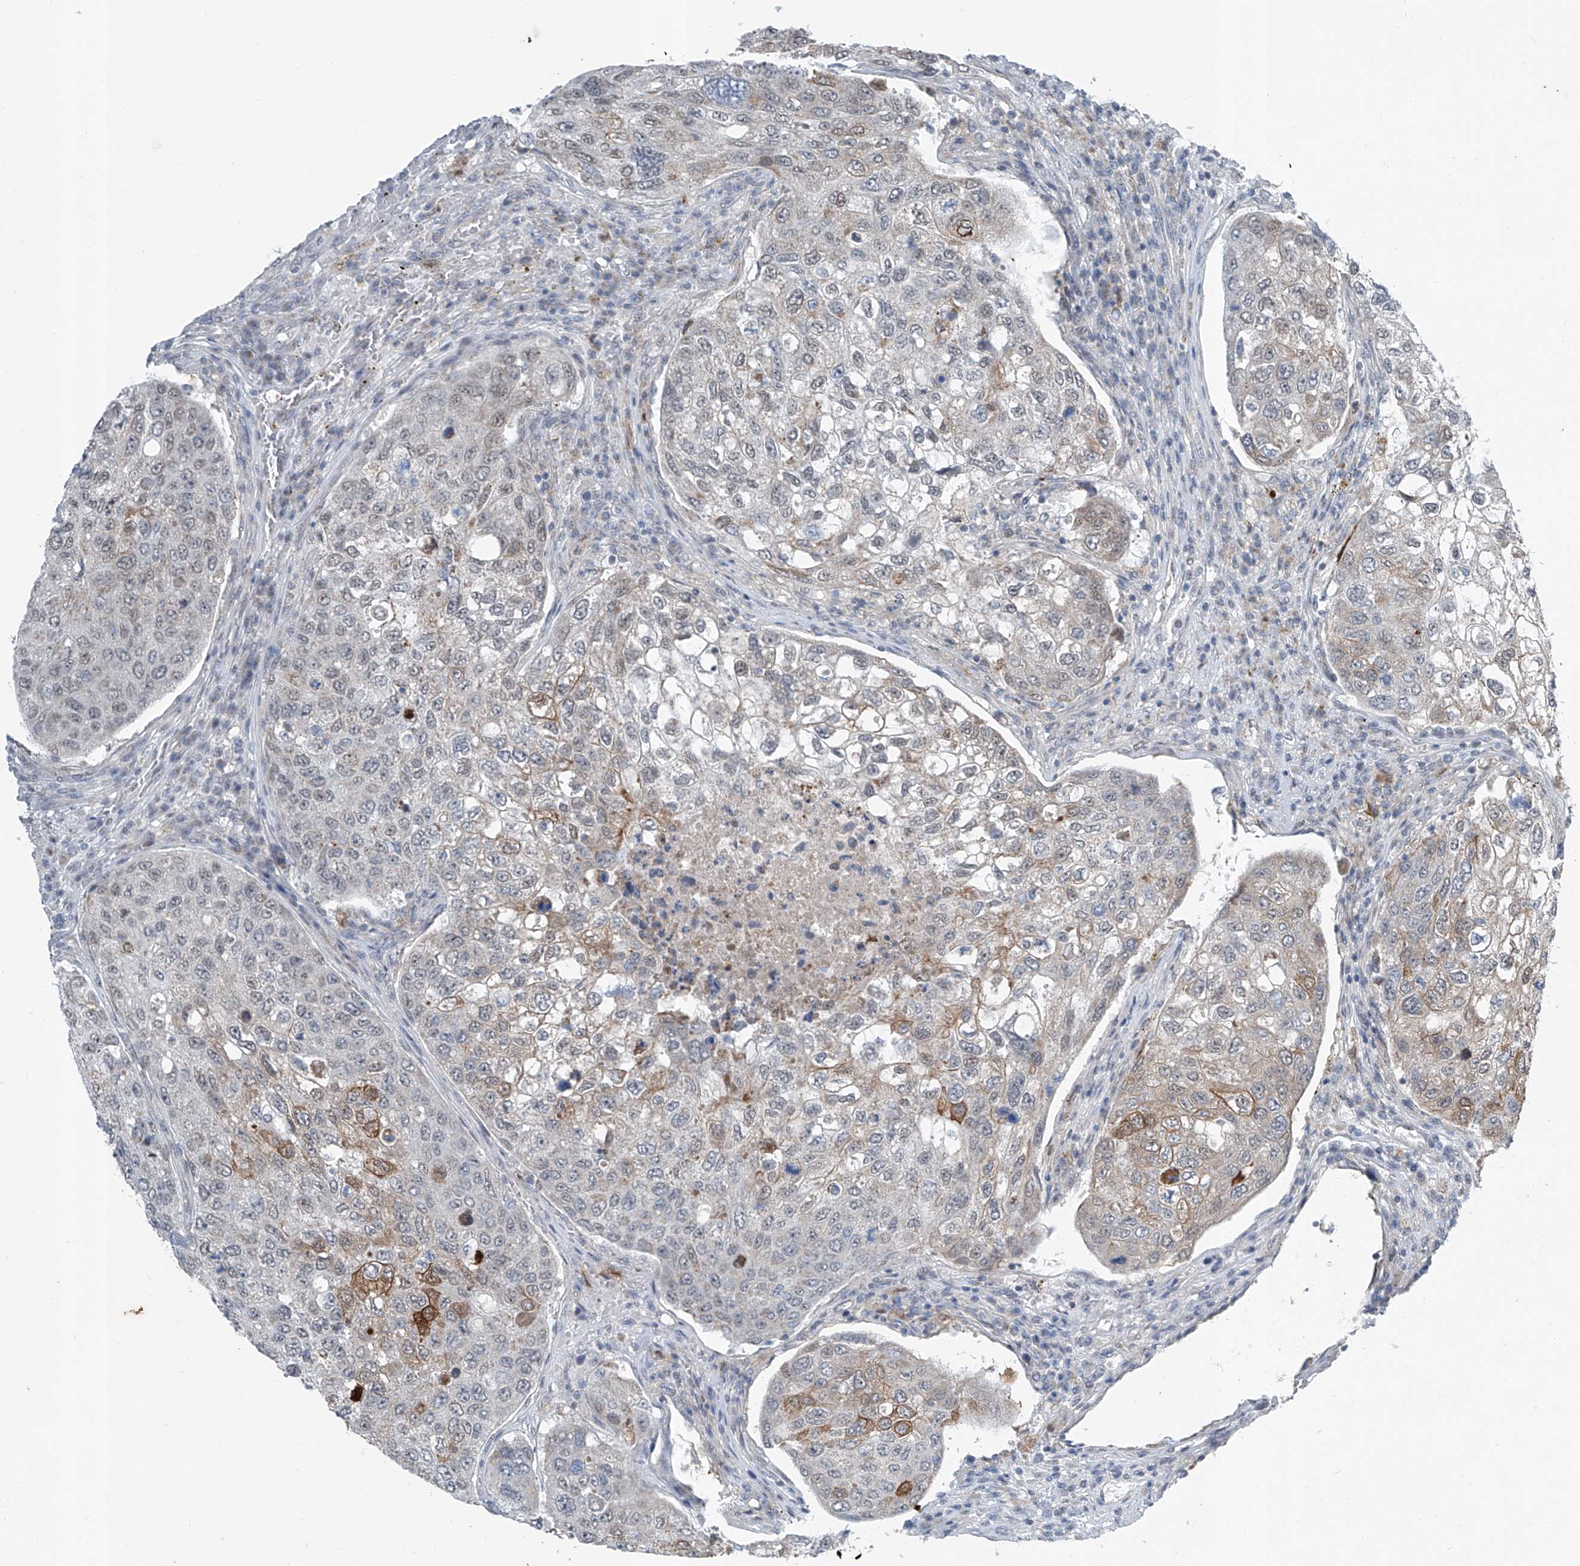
{"staining": {"intensity": "moderate", "quantity": "25%-75%", "location": "cytoplasmic/membranous"}, "tissue": "urothelial cancer", "cell_type": "Tumor cells", "image_type": "cancer", "snomed": [{"axis": "morphology", "description": "Urothelial carcinoma, High grade"}, {"axis": "topography", "description": "Lymph node"}, {"axis": "topography", "description": "Urinary bladder"}], "caption": "A brown stain labels moderate cytoplasmic/membranous staining of a protein in human urothelial carcinoma (high-grade) tumor cells. (DAB IHC with brightfield microscopy, high magnification).", "gene": "DYRK1B", "patient": {"sex": "male", "age": 51}}